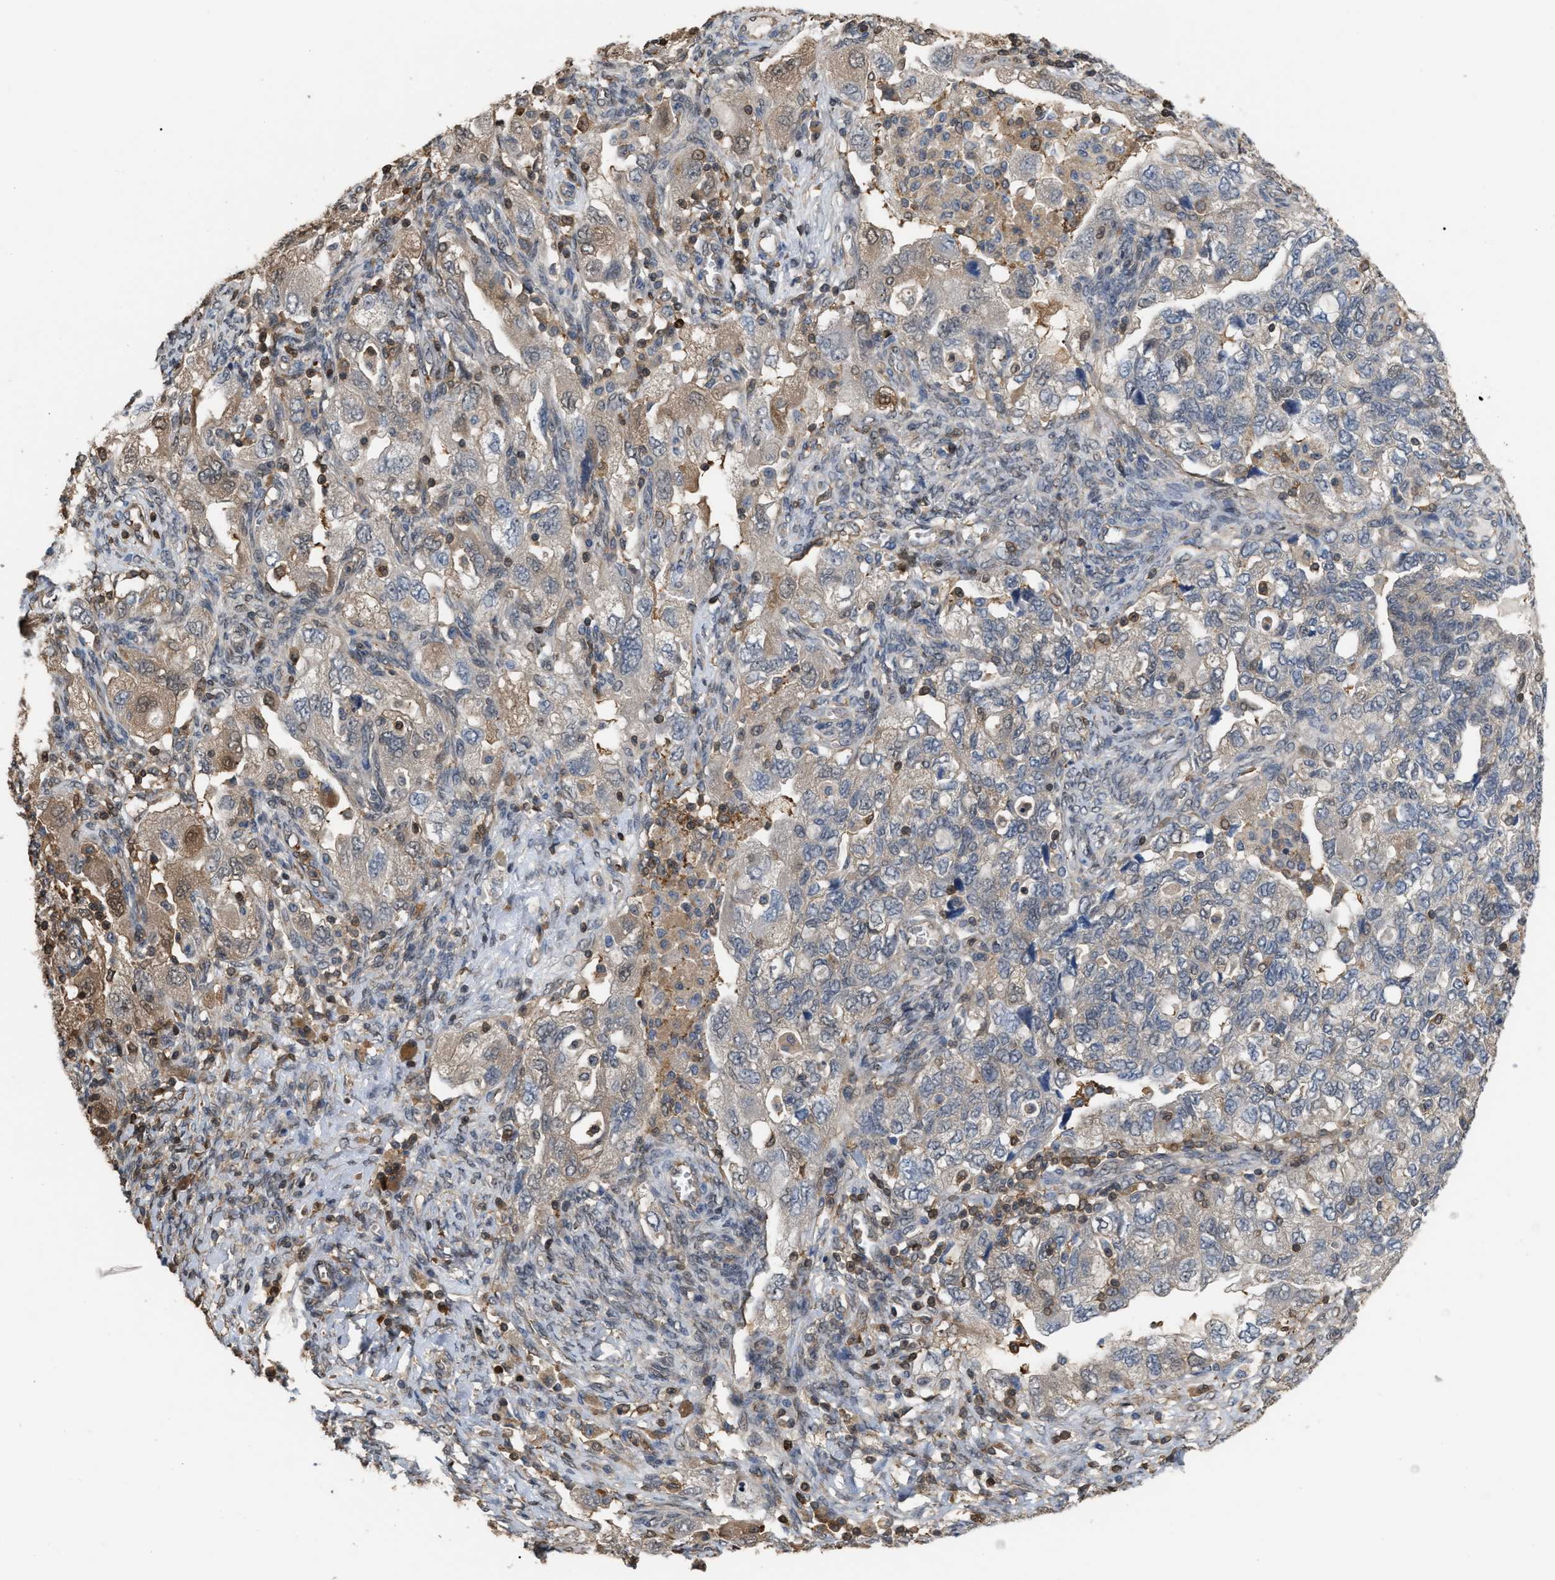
{"staining": {"intensity": "weak", "quantity": ">75%", "location": "cytoplasmic/membranous"}, "tissue": "ovarian cancer", "cell_type": "Tumor cells", "image_type": "cancer", "snomed": [{"axis": "morphology", "description": "Carcinoma, NOS"}, {"axis": "morphology", "description": "Cystadenocarcinoma, serous, NOS"}, {"axis": "topography", "description": "Ovary"}], "caption": "IHC staining of ovarian carcinoma, which exhibits low levels of weak cytoplasmic/membranous positivity in about >75% of tumor cells indicating weak cytoplasmic/membranous protein expression. The staining was performed using DAB (brown) for protein detection and nuclei were counterstained in hematoxylin (blue).", "gene": "MTPN", "patient": {"sex": "female", "age": 69}}